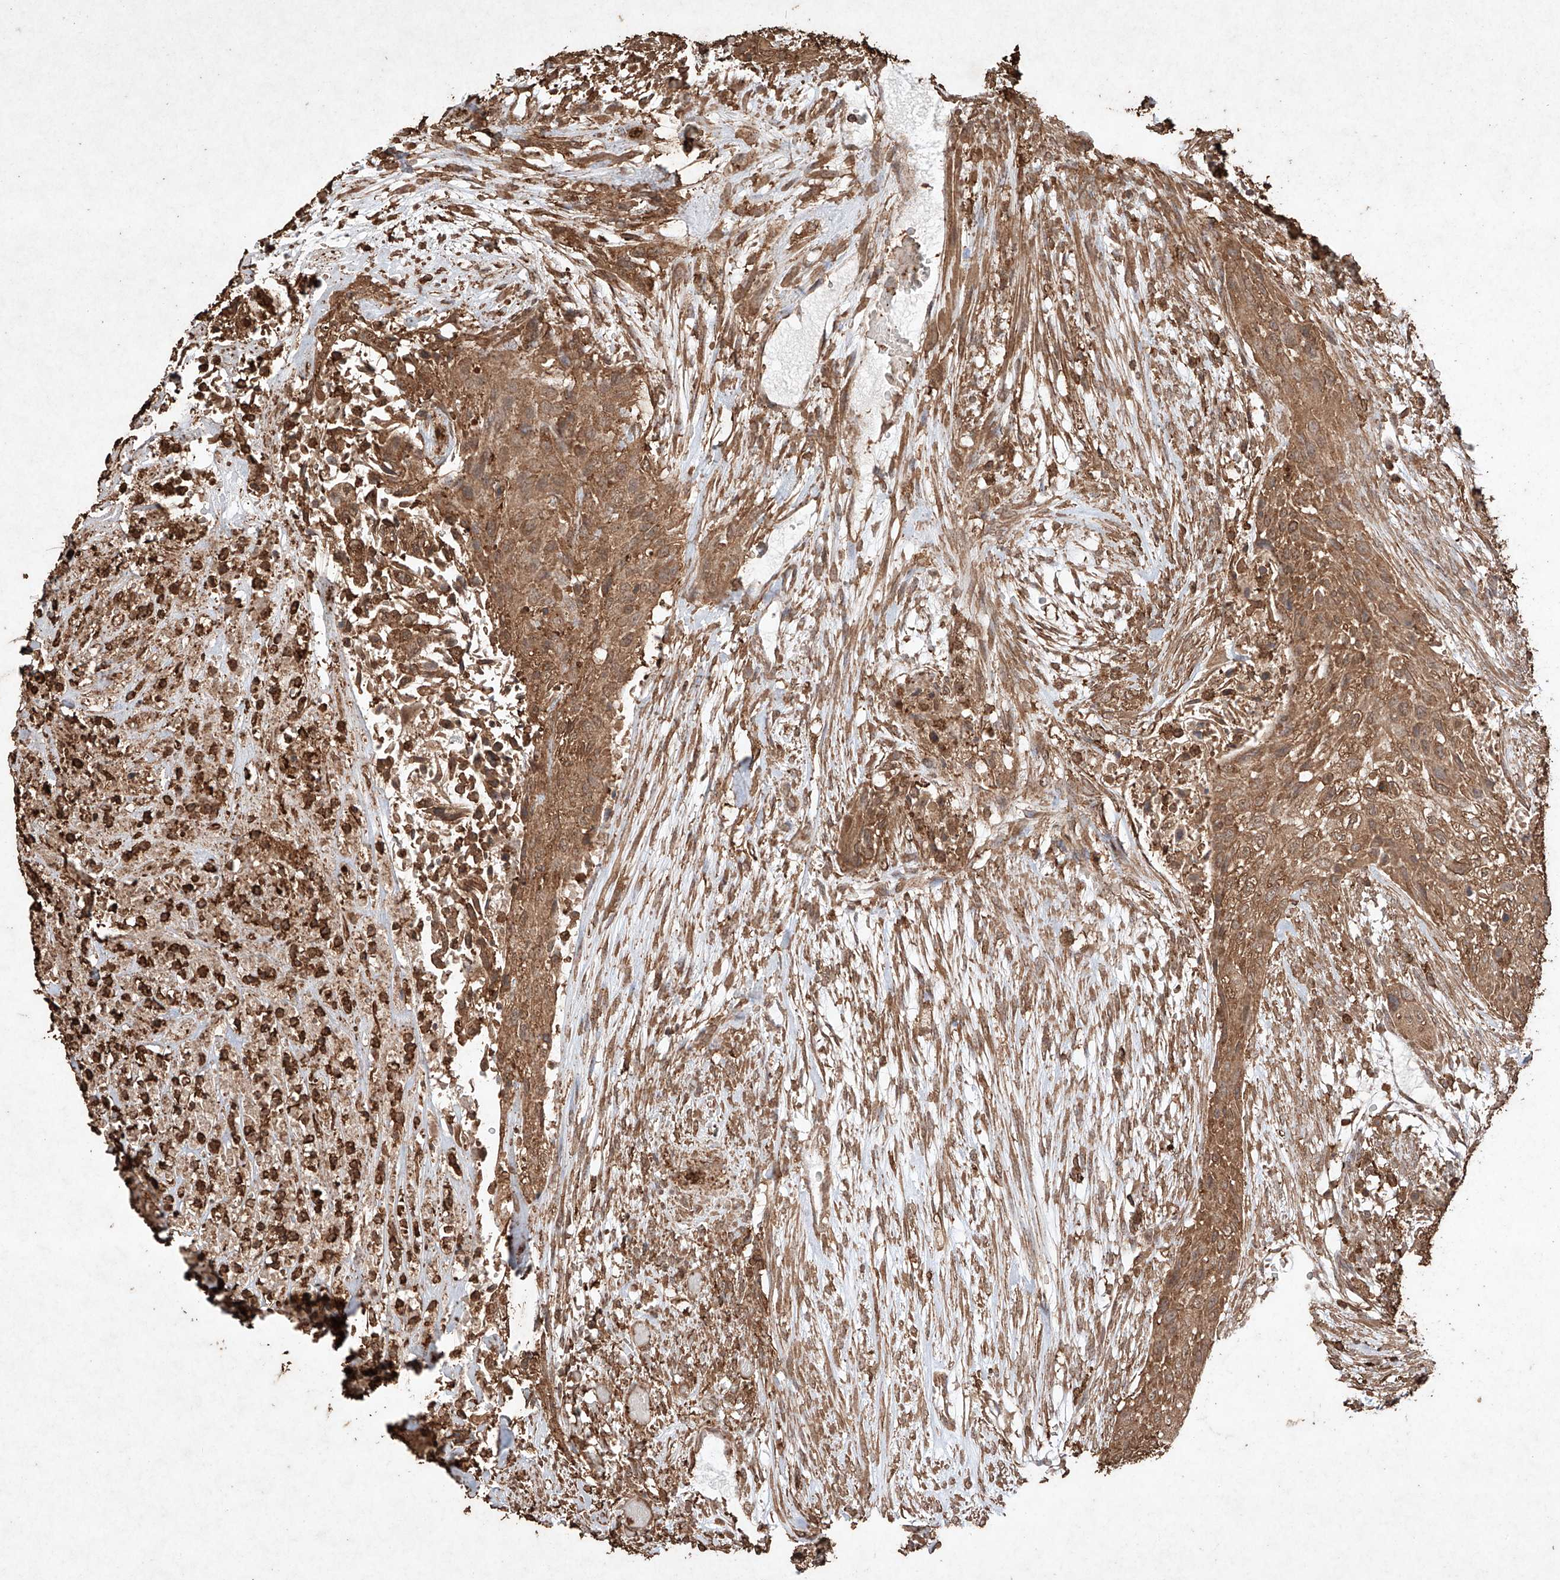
{"staining": {"intensity": "moderate", "quantity": ">75%", "location": "cytoplasmic/membranous"}, "tissue": "urothelial cancer", "cell_type": "Tumor cells", "image_type": "cancer", "snomed": [{"axis": "morphology", "description": "Urothelial carcinoma, High grade"}, {"axis": "topography", "description": "Urinary bladder"}], "caption": "The immunohistochemical stain highlights moderate cytoplasmic/membranous positivity in tumor cells of urothelial cancer tissue.", "gene": "M6PR", "patient": {"sex": "male", "age": 35}}